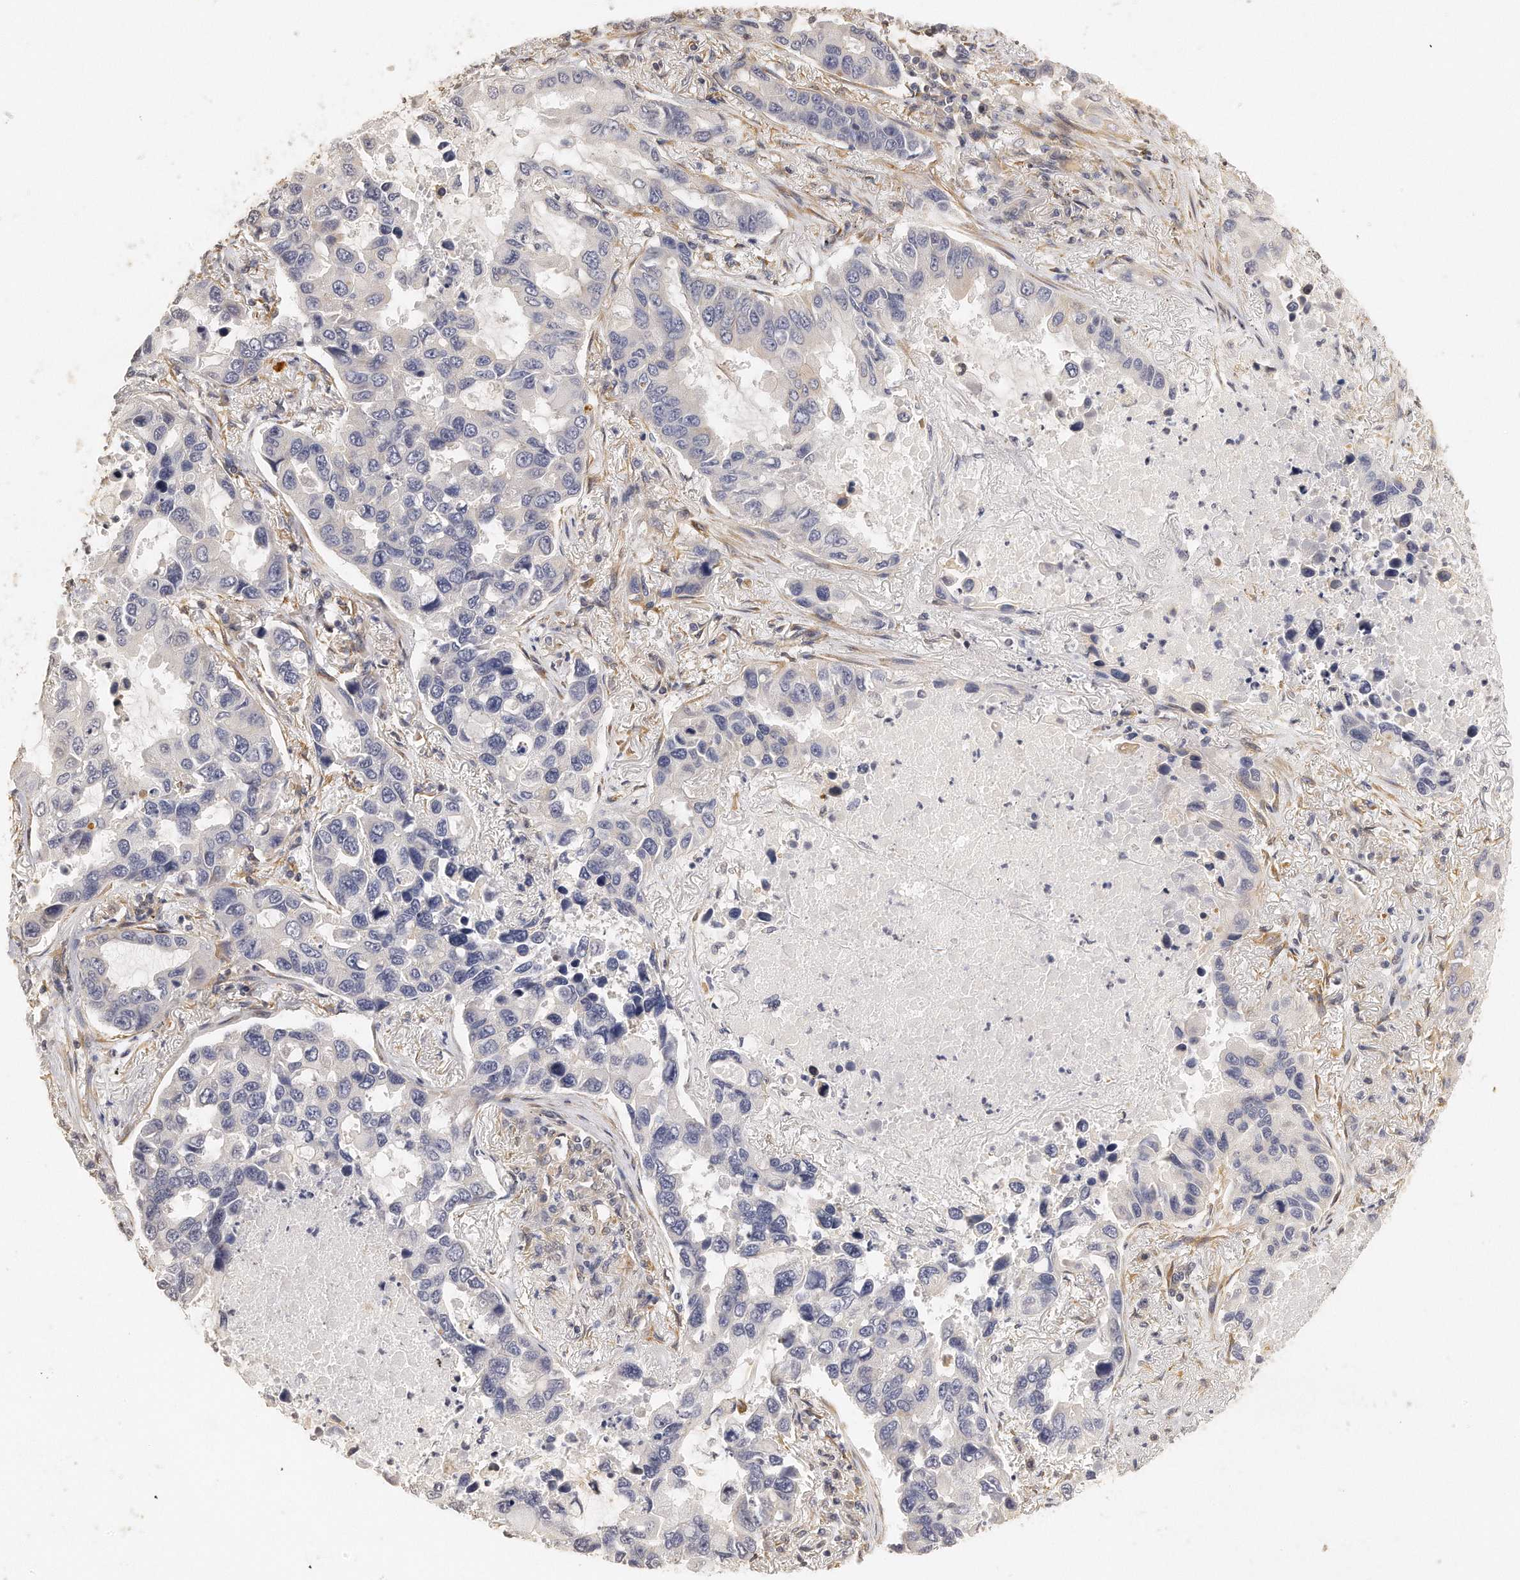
{"staining": {"intensity": "negative", "quantity": "none", "location": "none"}, "tissue": "lung cancer", "cell_type": "Tumor cells", "image_type": "cancer", "snomed": [{"axis": "morphology", "description": "Adenocarcinoma, NOS"}, {"axis": "topography", "description": "Lung"}], "caption": "IHC of lung cancer displays no positivity in tumor cells.", "gene": "CHST7", "patient": {"sex": "male", "age": 64}}